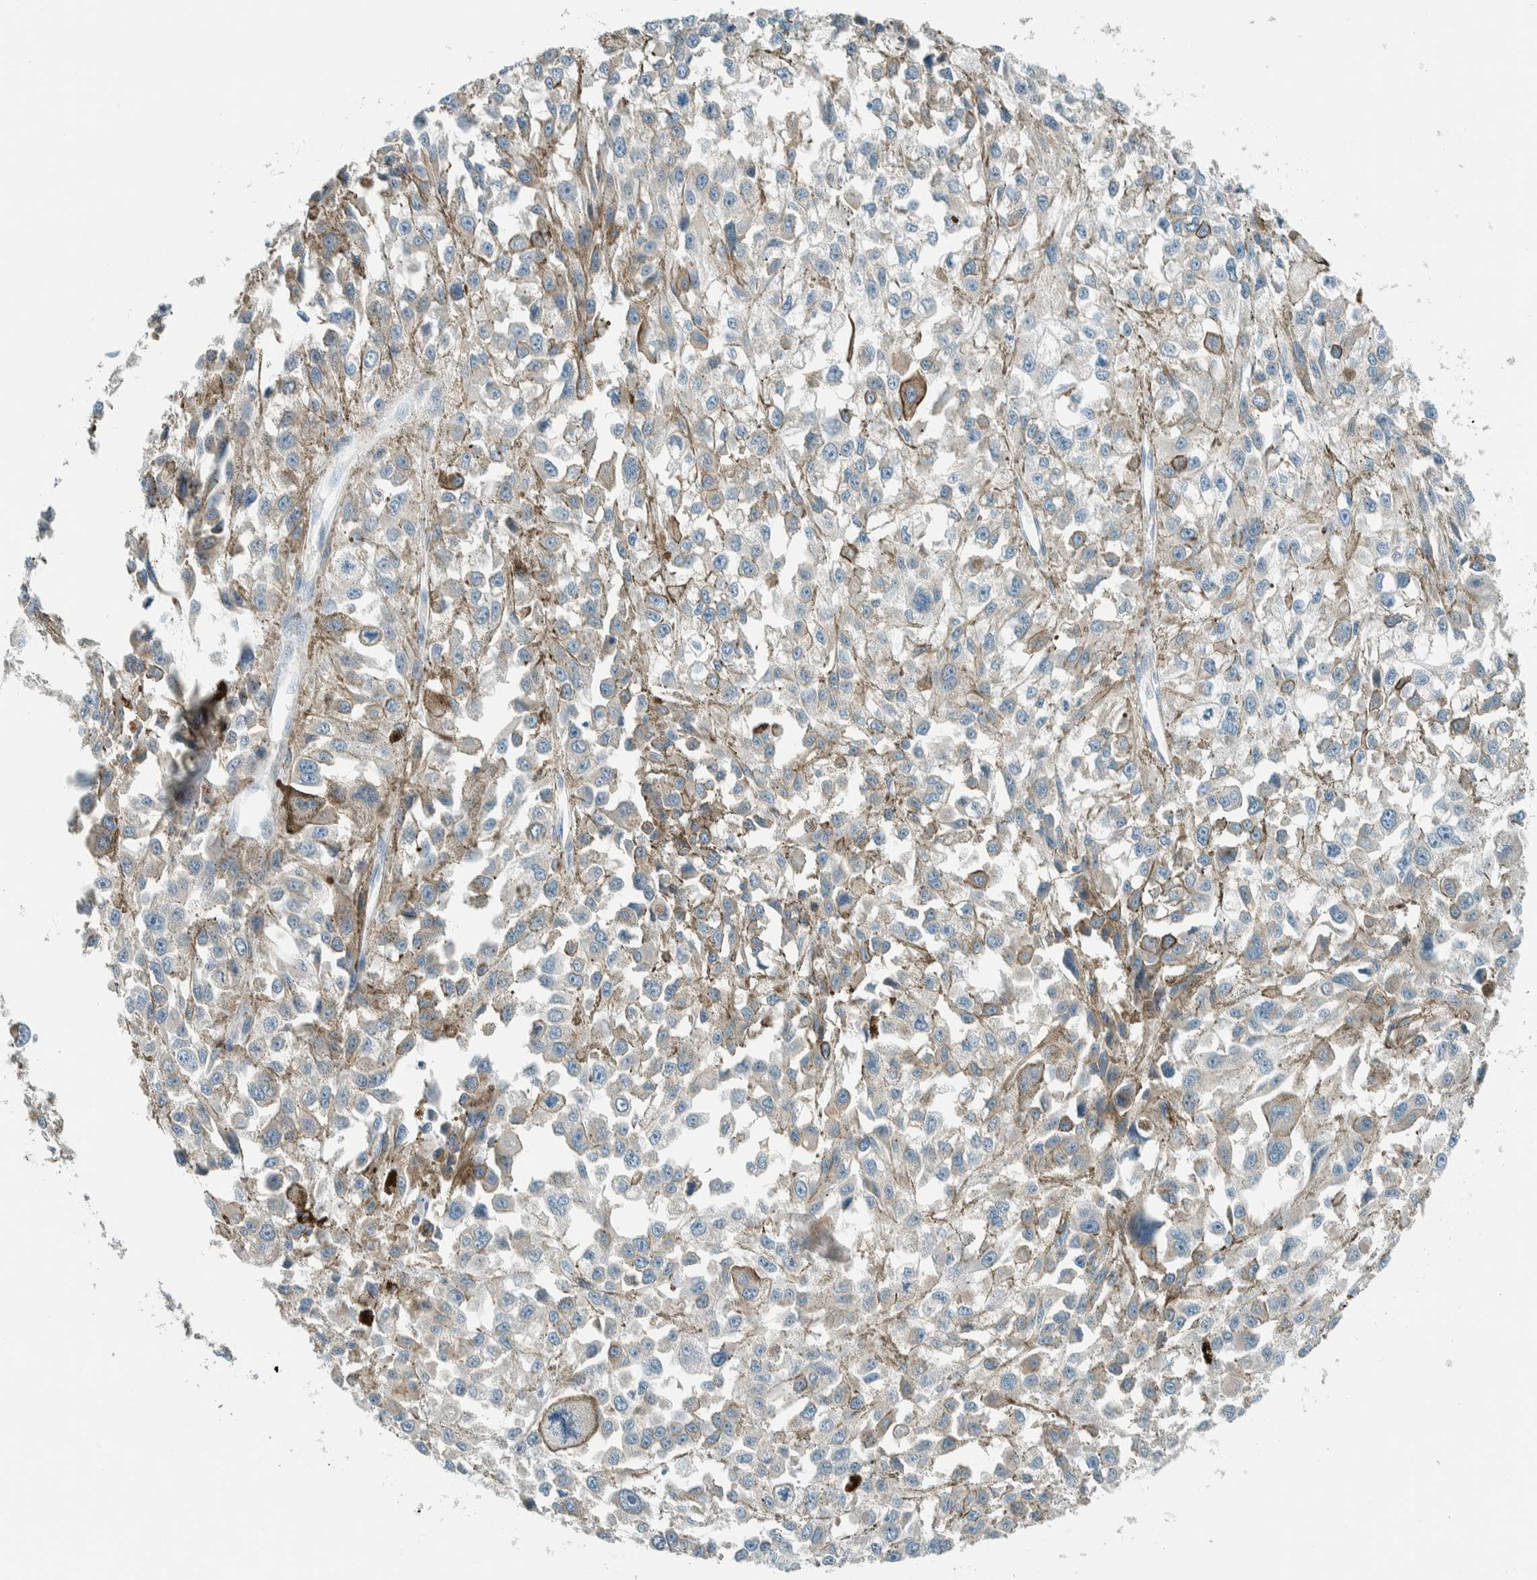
{"staining": {"intensity": "negative", "quantity": "none", "location": "none"}, "tissue": "melanoma", "cell_type": "Tumor cells", "image_type": "cancer", "snomed": [{"axis": "morphology", "description": "Malignant melanoma, Metastatic site"}, {"axis": "topography", "description": "Lymph node"}], "caption": "Tumor cells are negative for brown protein staining in malignant melanoma (metastatic site).", "gene": "ALDH7A1", "patient": {"sex": "male", "age": 59}}